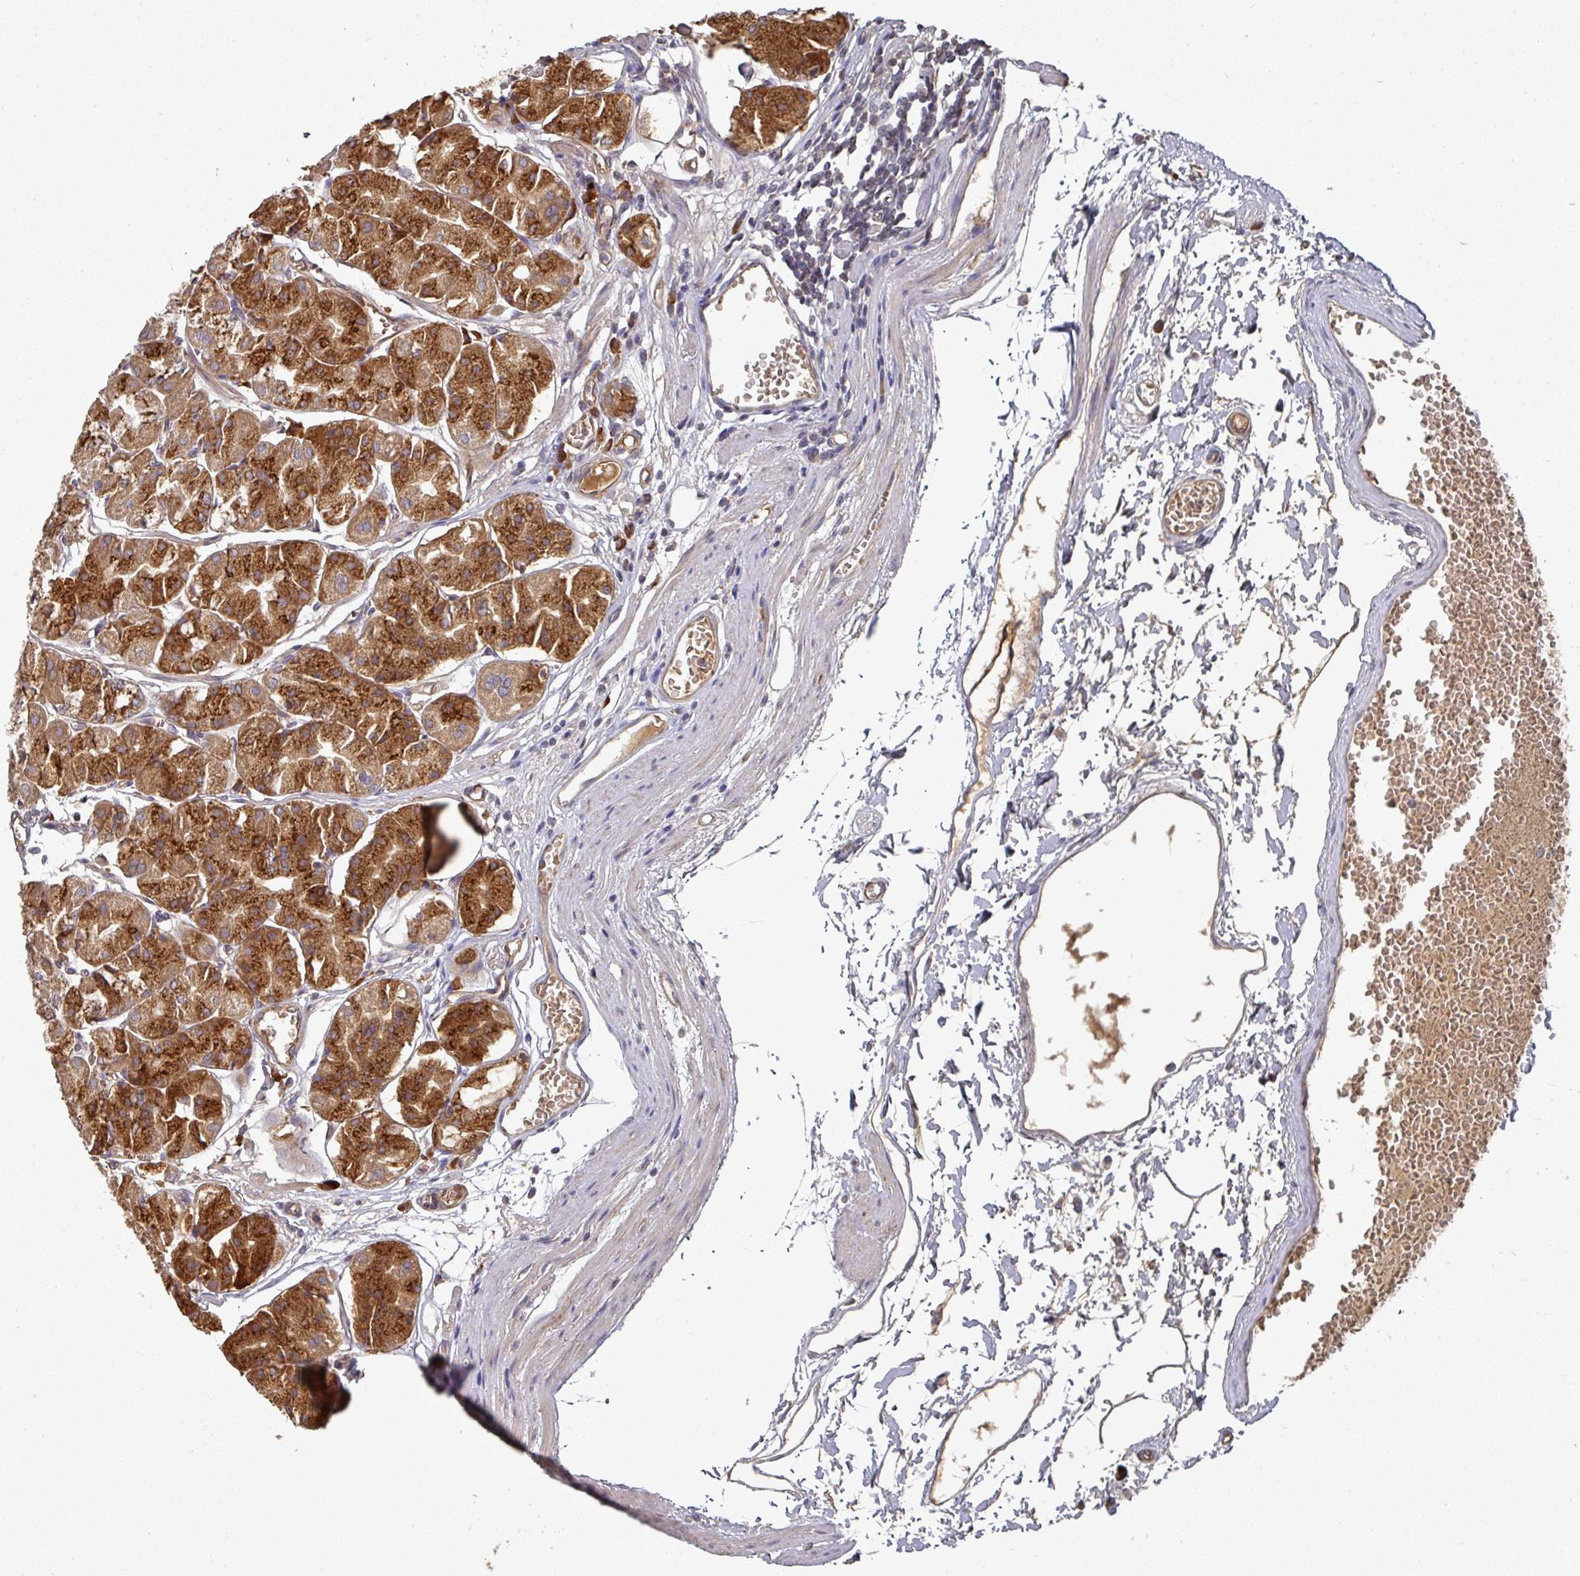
{"staining": {"intensity": "strong", "quantity": ">75%", "location": "cytoplasmic/membranous"}, "tissue": "stomach", "cell_type": "Glandular cells", "image_type": "normal", "snomed": [{"axis": "morphology", "description": "Normal tissue, NOS"}, {"axis": "topography", "description": "Stomach"}], "caption": "Immunohistochemistry histopathology image of unremarkable stomach: stomach stained using immunohistochemistry (IHC) displays high levels of strong protein expression localized specifically in the cytoplasmic/membranous of glandular cells, appearing as a cytoplasmic/membranous brown color.", "gene": "EDEM2", "patient": {"sex": "male", "age": 55}}